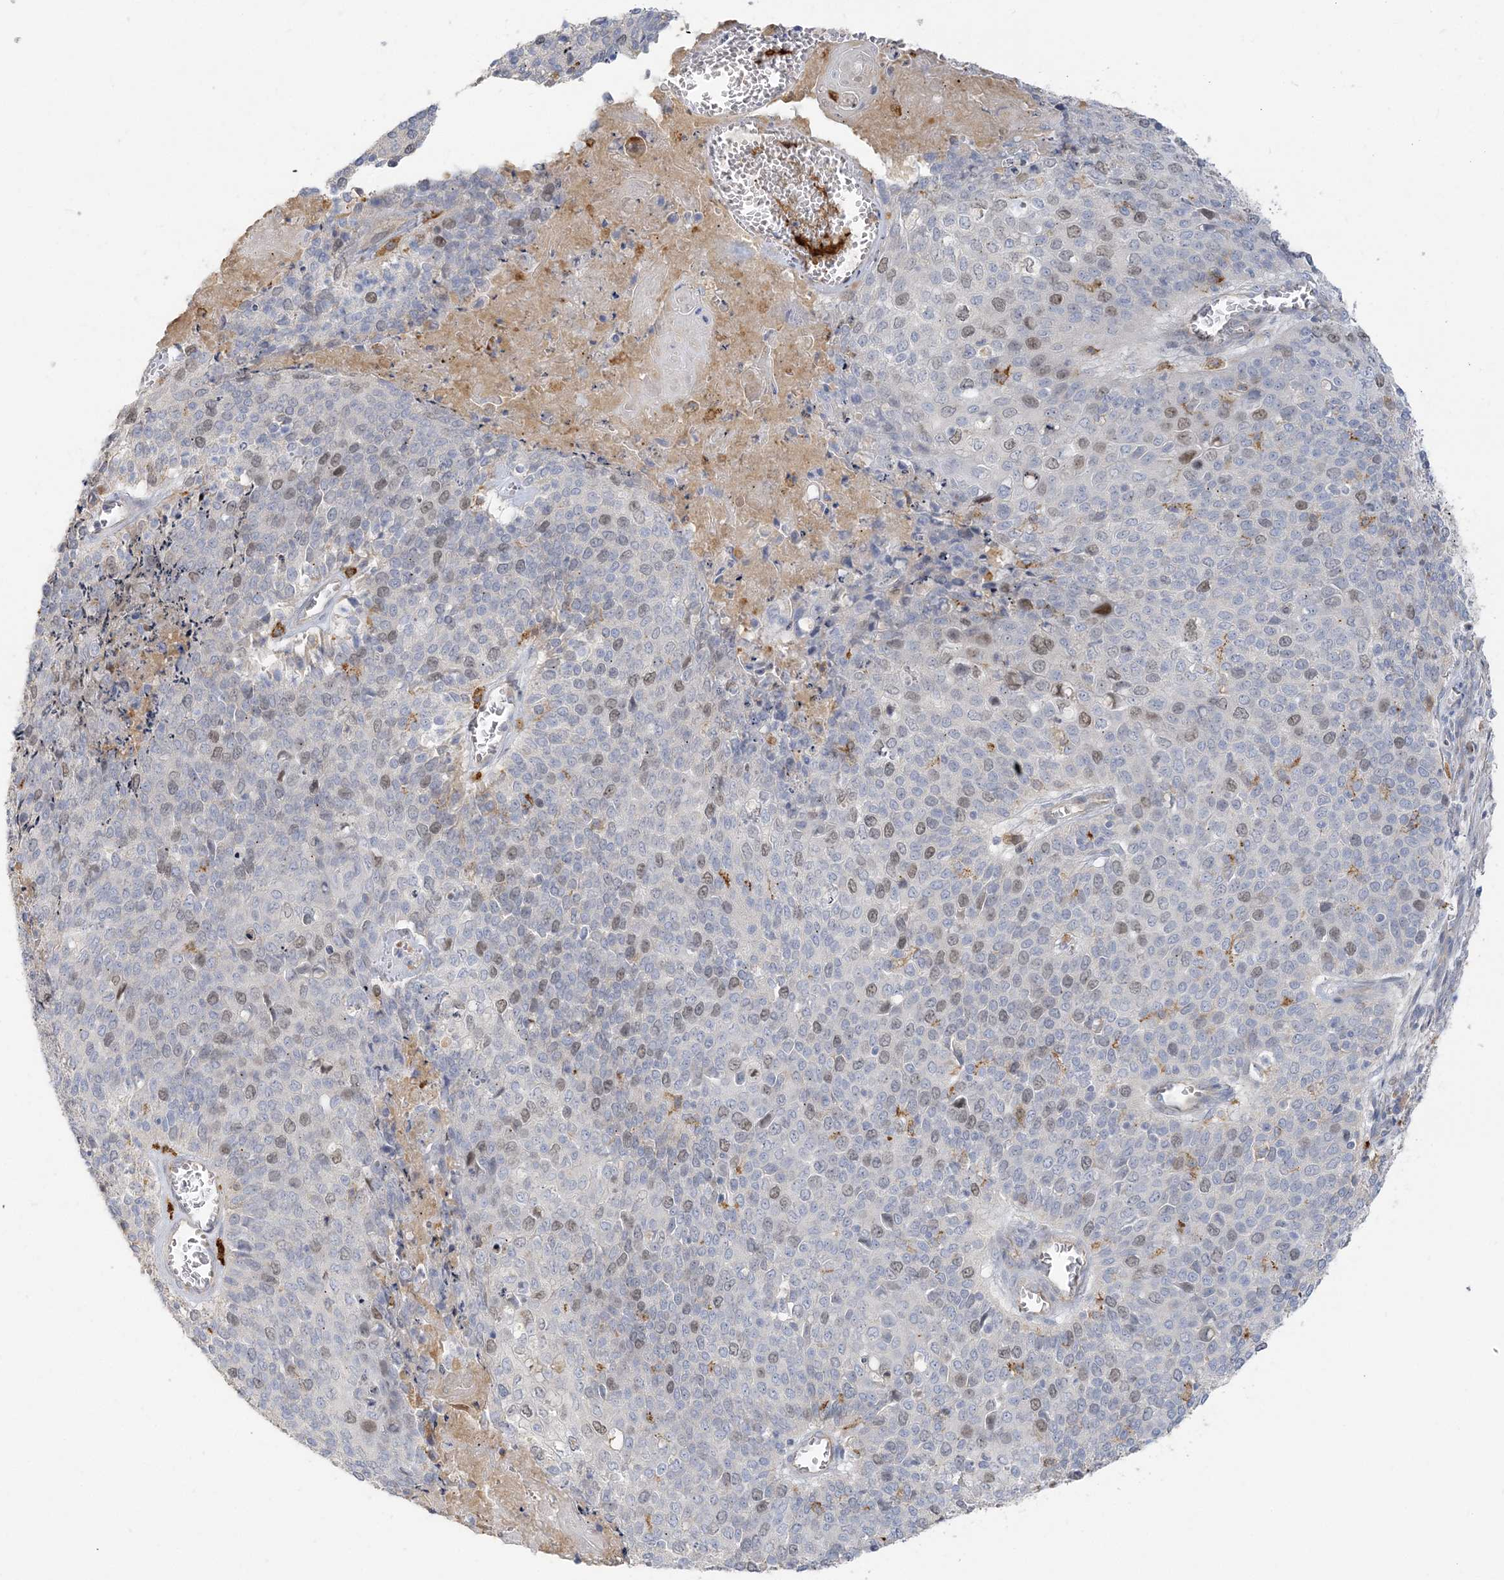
{"staining": {"intensity": "weak", "quantity": "25%-75%", "location": "nuclear"}, "tissue": "cervical cancer", "cell_type": "Tumor cells", "image_type": "cancer", "snomed": [{"axis": "morphology", "description": "Squamous cell carcinoma, NOS"}, {"axis": "topography", "description": "Cervix"}], "caption": "Protein expression by IHC shows weak nuclear positivity in about 25%-75% of tumor cells in cervical squamous cell carcinoma.", "gene": "PEAR1", "patient": {"sex": "female", "age": 39}}